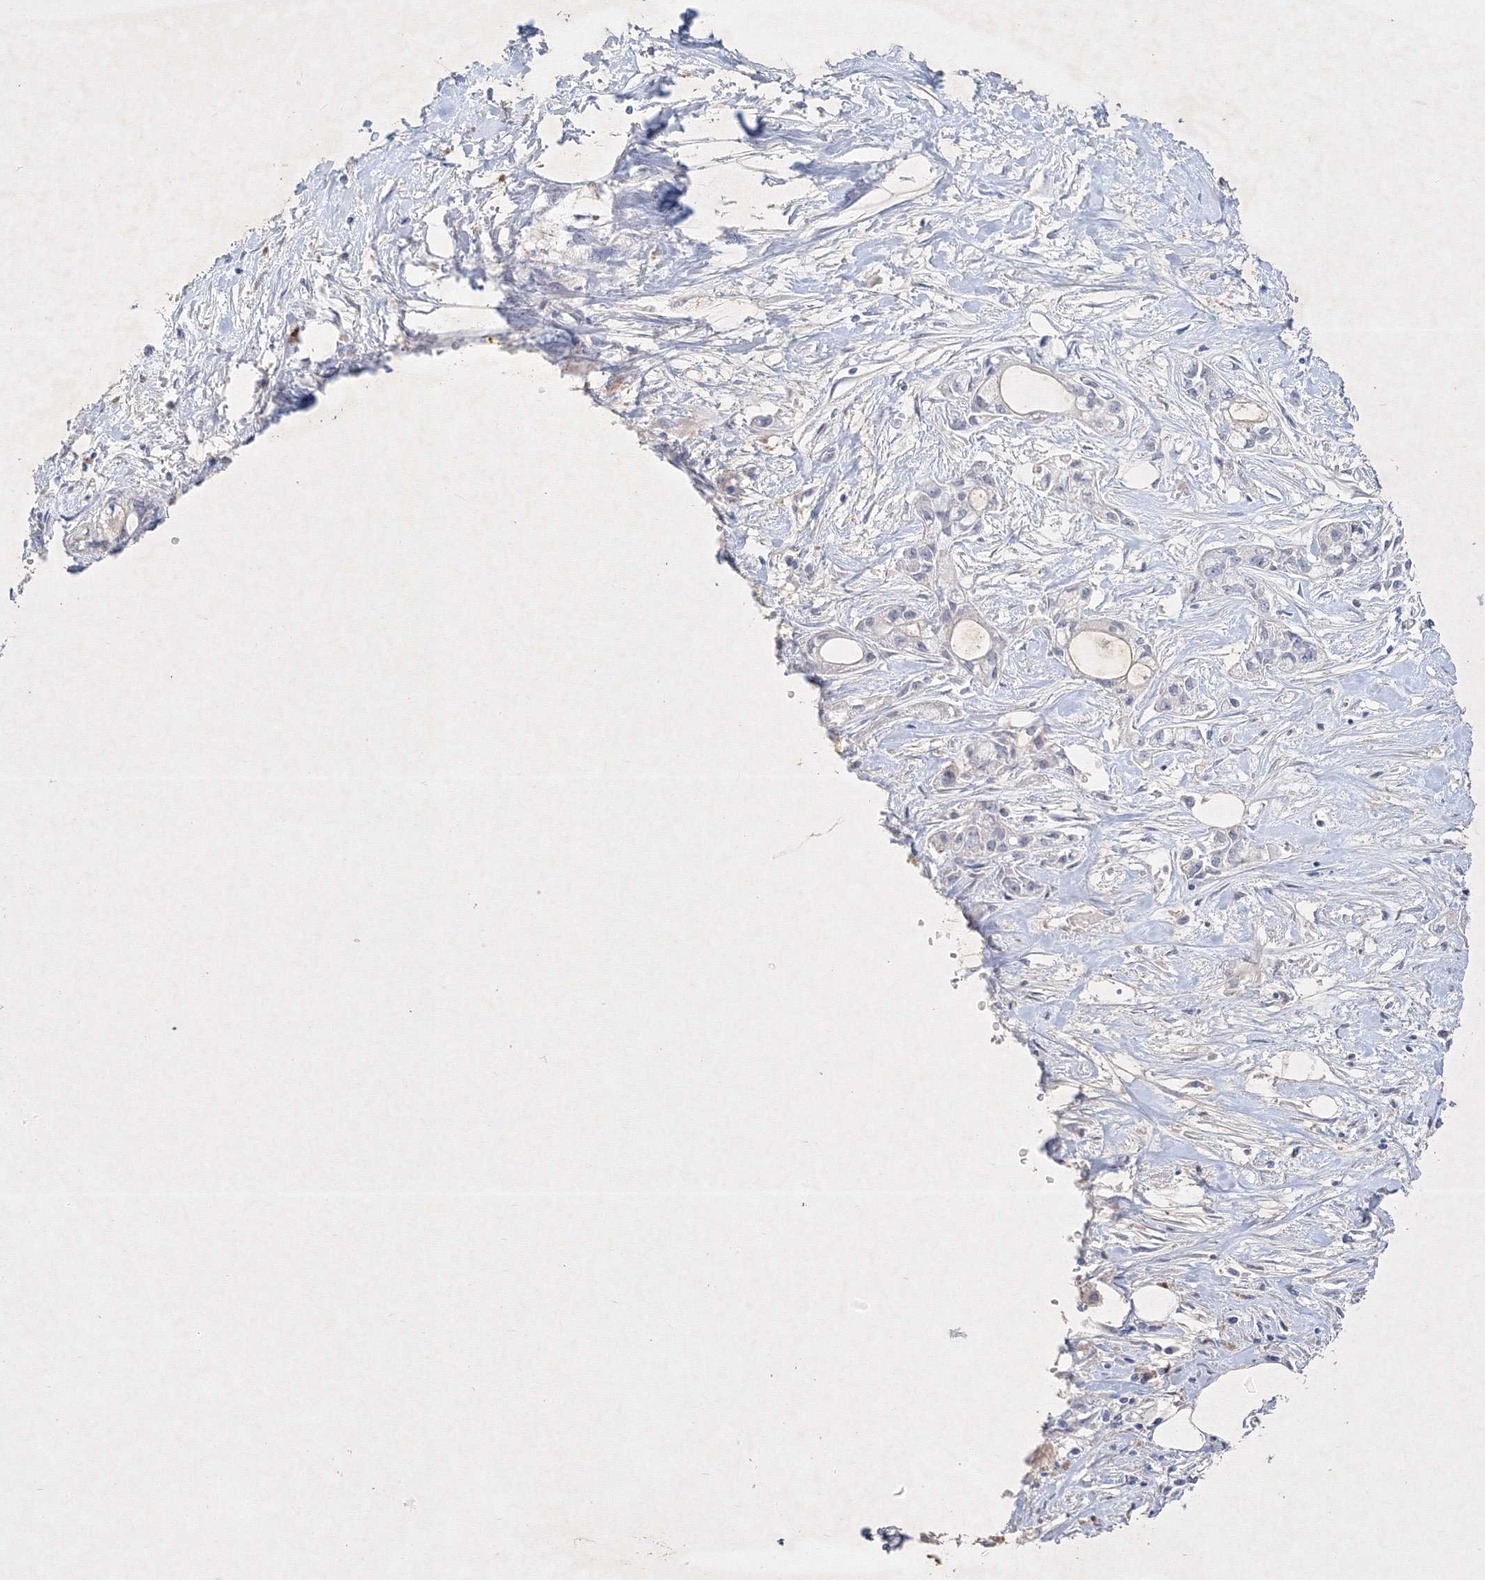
{"staining": {"intensity": "negative", "quantity": "none", "location": "none"}, "tissue": "pancreatic cancer", "cell_type": "Tumor cells", "image_type": "cancer", "snomed": [{"axis": "morphology", "description": "Adenocarcinoma, NOS"}, {"axis": "topography", "description": "Pancreas"}], "caption": "The histopathology image displays no significant positivity in tumor cells of pancreatic cancer (adenocarcinoma).", "gene": "CXXC4", "patient": {"sex": "male", "age": 70}}